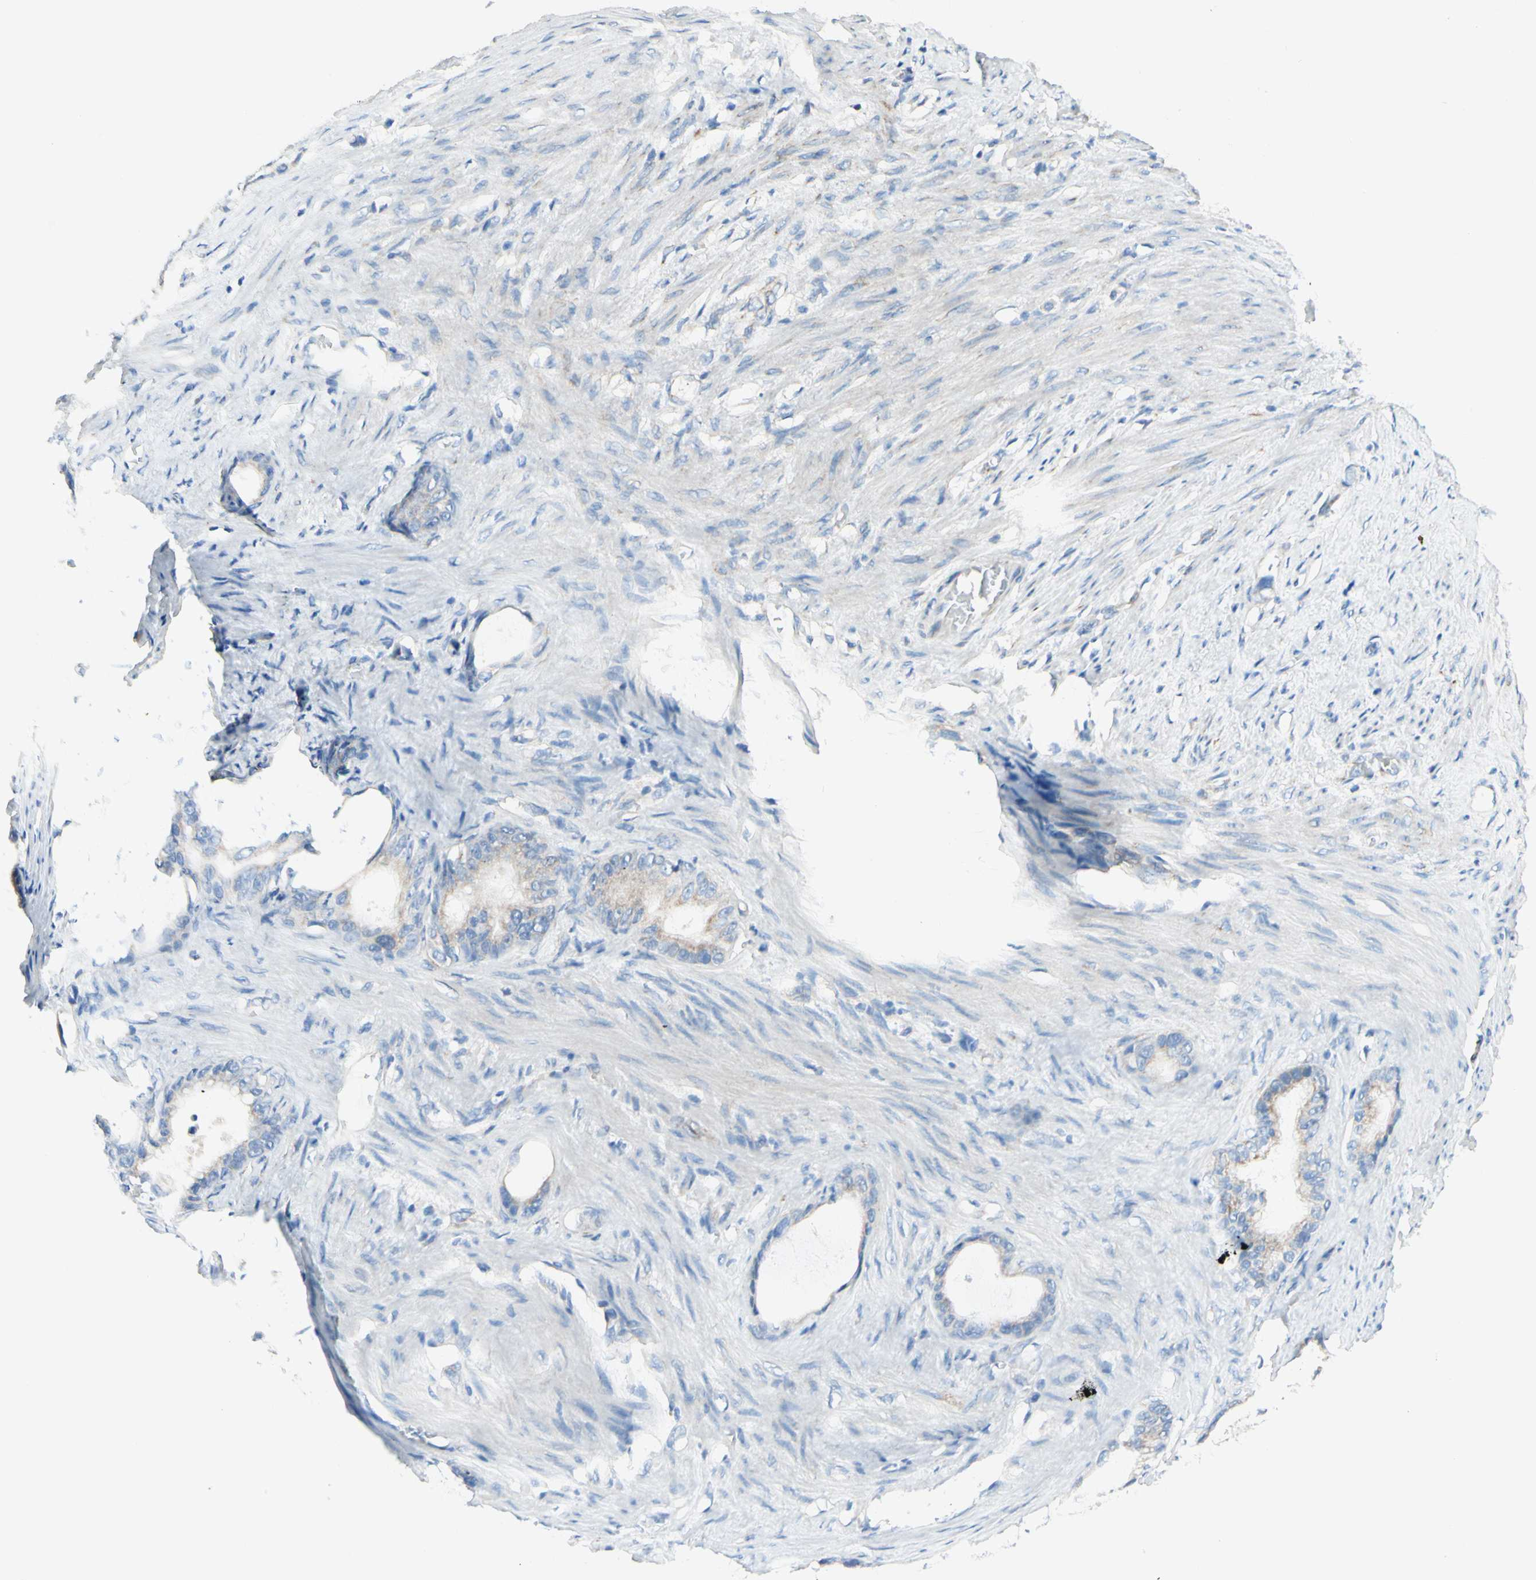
{"staining": {"intensity": "weak", "quantity": ">75%", "location": "cytoplasmic/membranous"}, "tissue": "stomach cancer", "cell_type": "Tumor cells", "image_type": "cancer", "snomed": [{"axis": "morphology", "description": "Adenocarcinoma, NOS"}, {"axis": "topography", "description": "Stomach"}], "caption": "About >75% of tumor cells in stomach adenocarcinoma demonstrate weak cytoplasmic/membranous protein staining as visualized by brown immunohistochemical staining.", "gene": "ARMC10", "patient": {"sex": "female", "age": 75}}